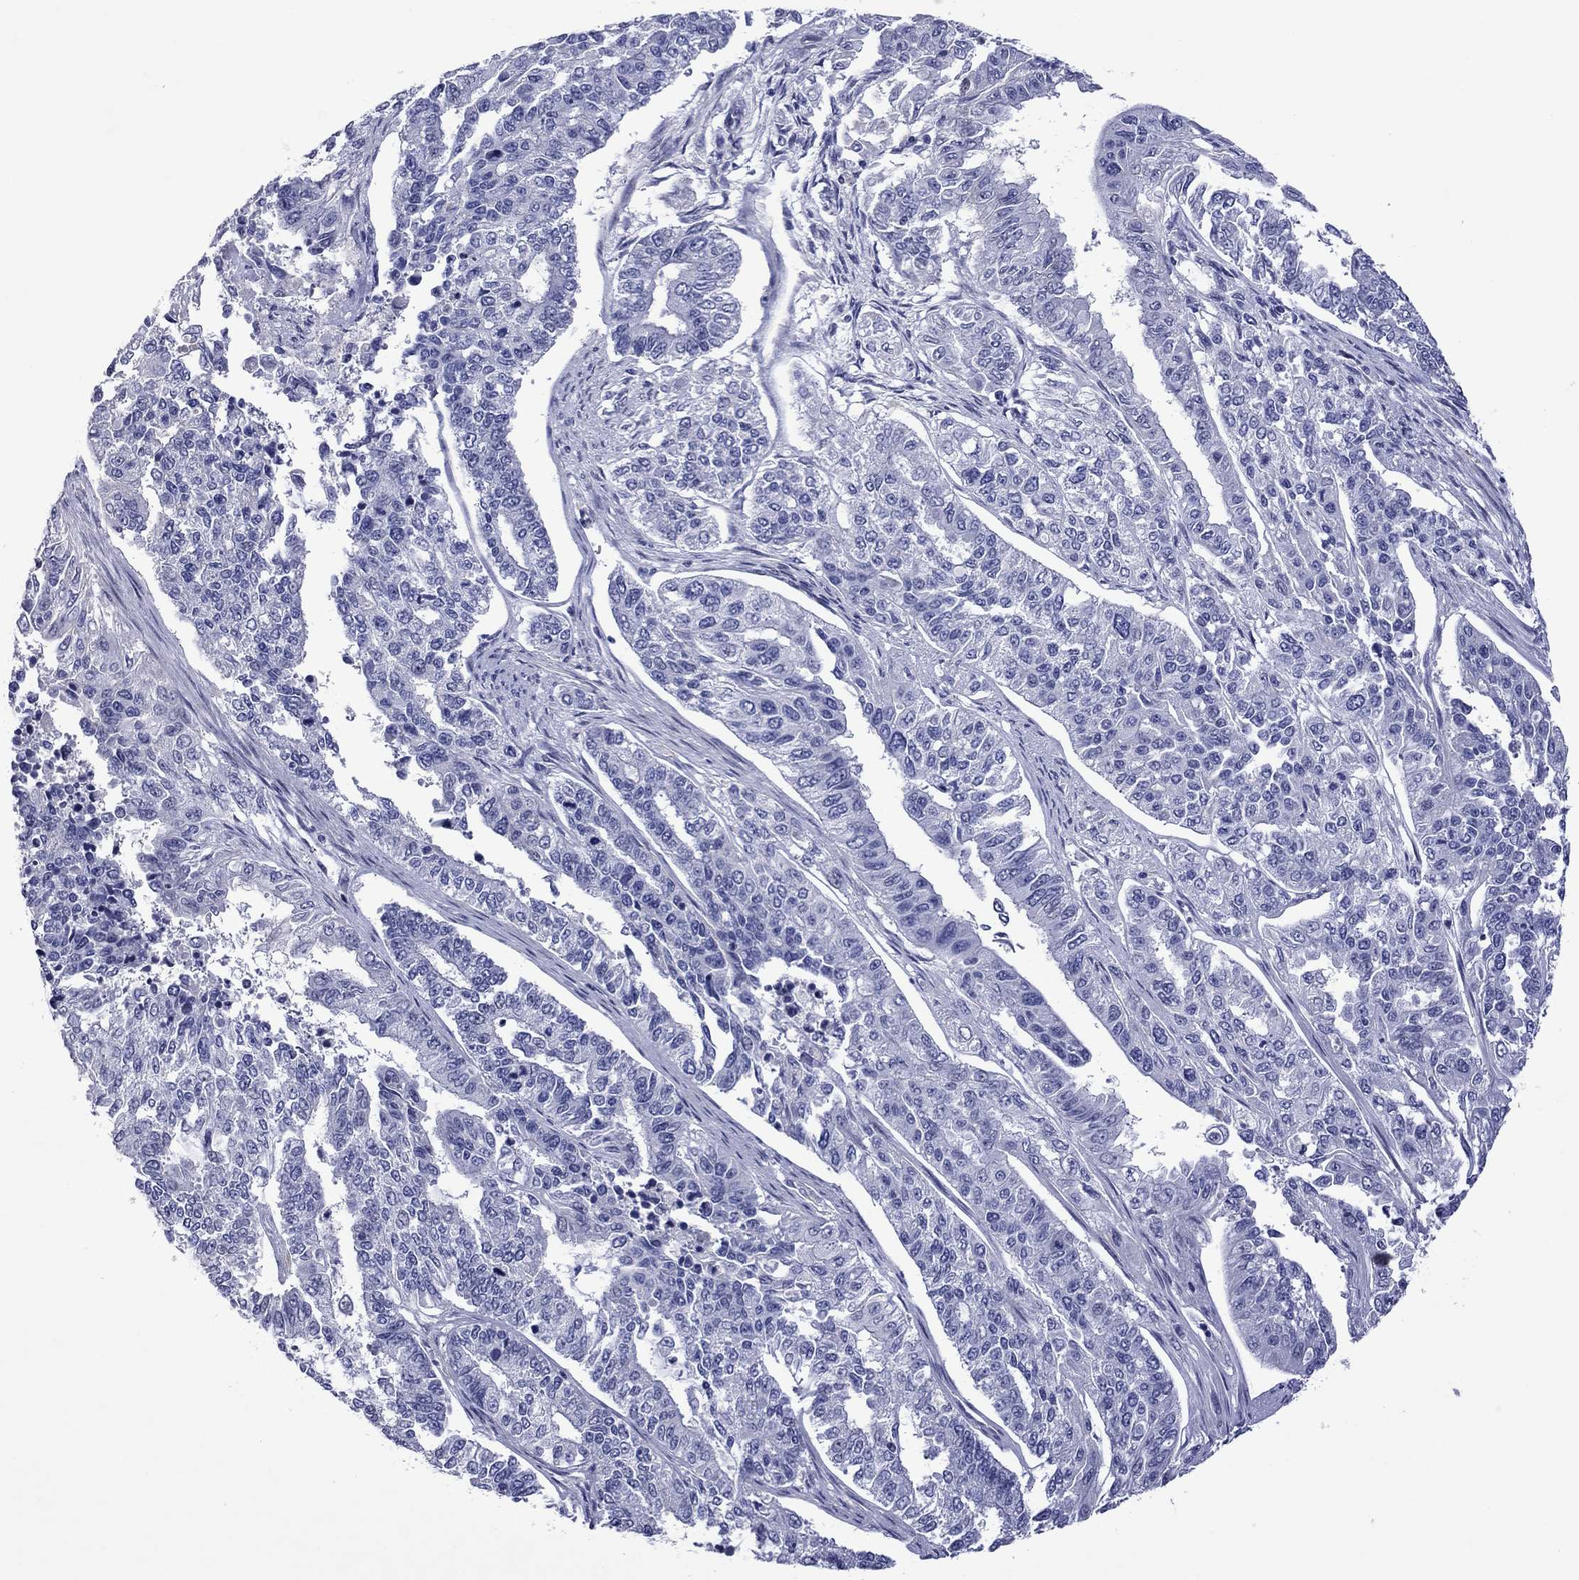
{"staining": {"intensity": "negative", "quantity": "none", "location": "none"}, "tissue": "endometrial cancer", "cell_type": "Tumor cells", "image_type": "cancer", "snomed": [{"axis": "morphology", "description": "Adenocarcinoma, NOS"}, {"axis": "topography", "description": "Uterus"}], "caption": "Tumor cells show no significant staining in adenocarcinoma (endometrial).", "gene": "PIWIL1", "patient": {"sex": "female", "age": 59}}